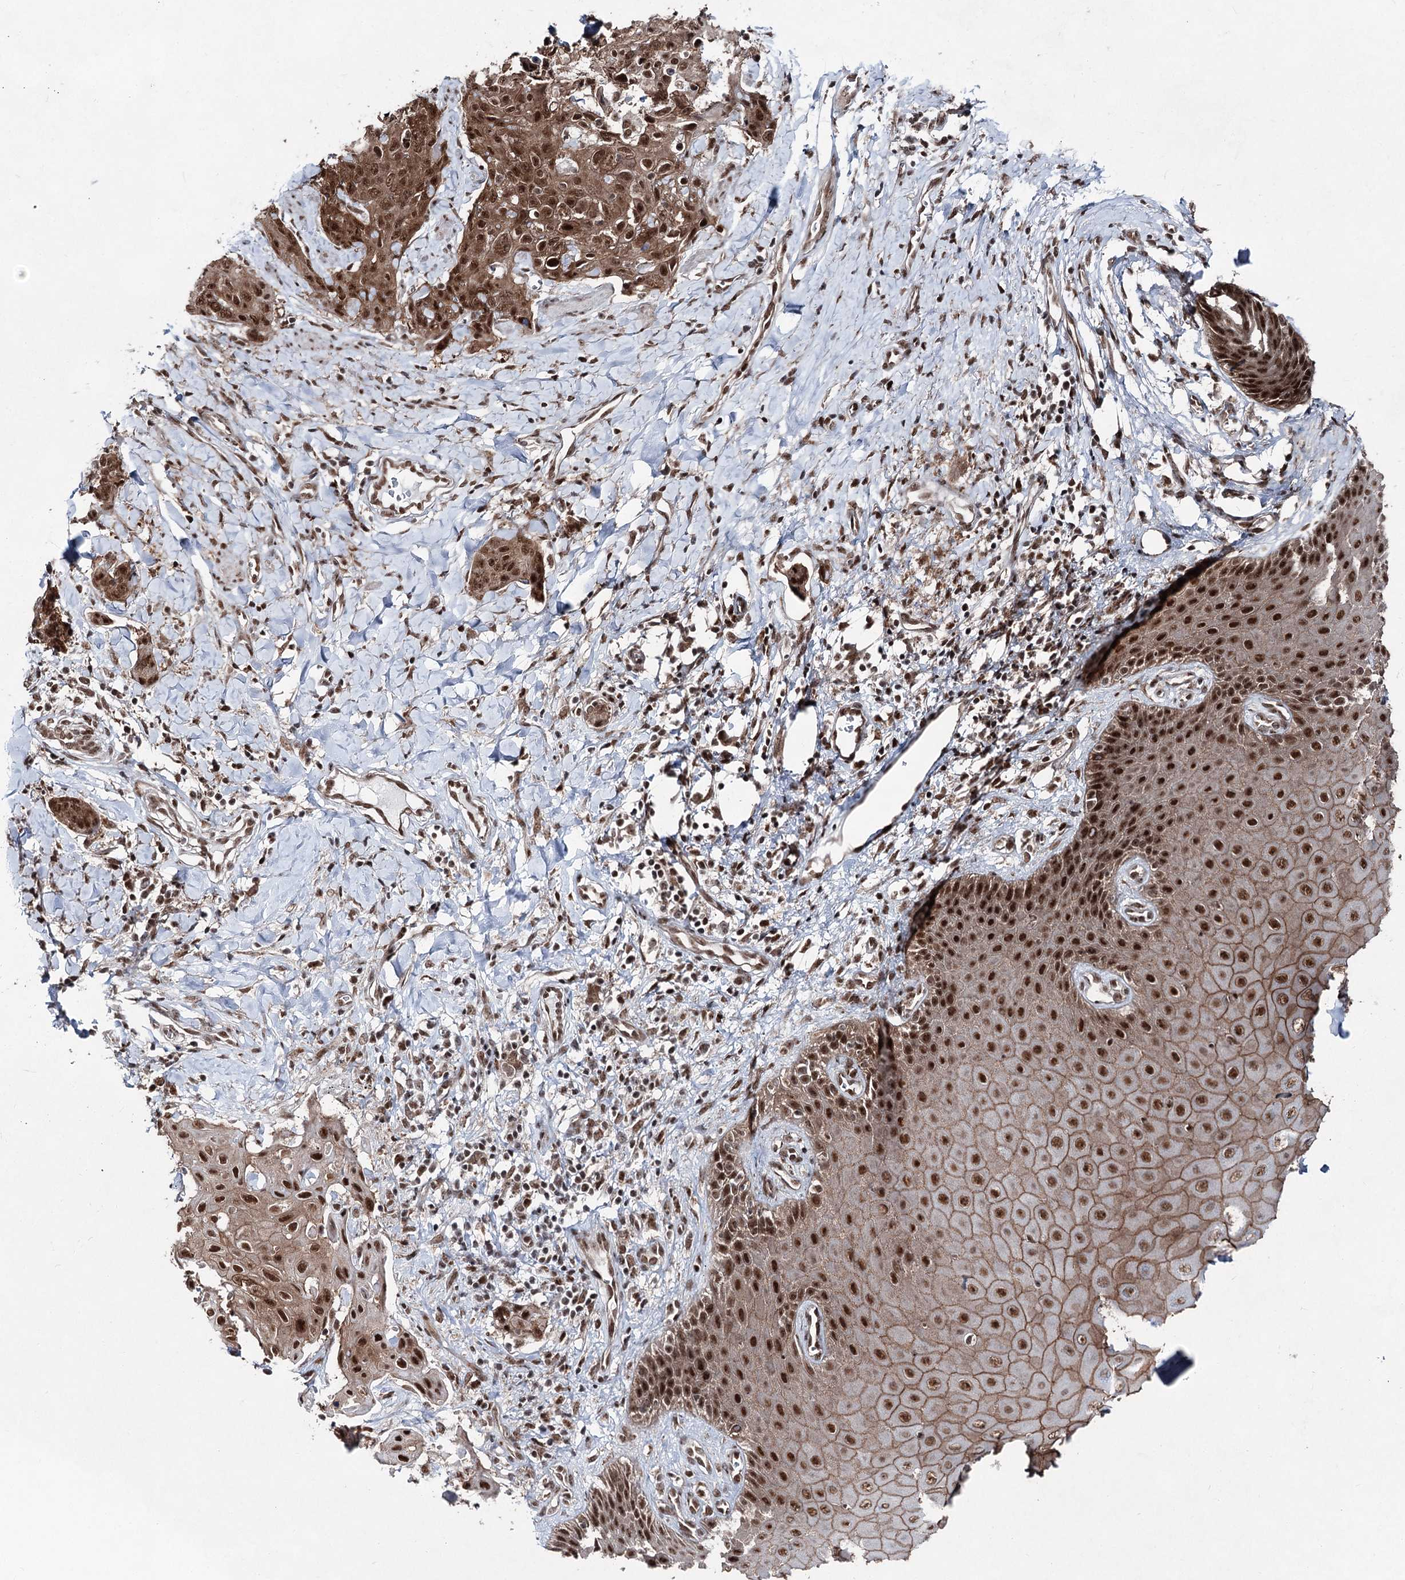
{"staining": {"intensity": "strong", "quantity": ">75%", "location": "cytoplasmic/membranous,nuclear"}, "tissue": "skin cancer", "cell_type": "Tumor cells", "image_type": "cancer", "snomed": [{"axis": "morphology", "description": "Squamous cell carcinoma, NOS"}, {"axis": "topography", "description": "Skin"}, {"axis": "topography", "description": "Vulva"}], "caption": "DAB (3,3'-diaminobenzidine) immunohistochemical staining of skin cancer demonstrates strong cytoplasmic/membranous and nuclear protein expression in approximately >75% of tumor cells. The staining is performed using DAB brown chromogen to label protein expression. The nuclei are counter-stained blue using hematoxylin.", "gene": "ZCCHC8", "patient": {"sex": "female", "age": 85}}